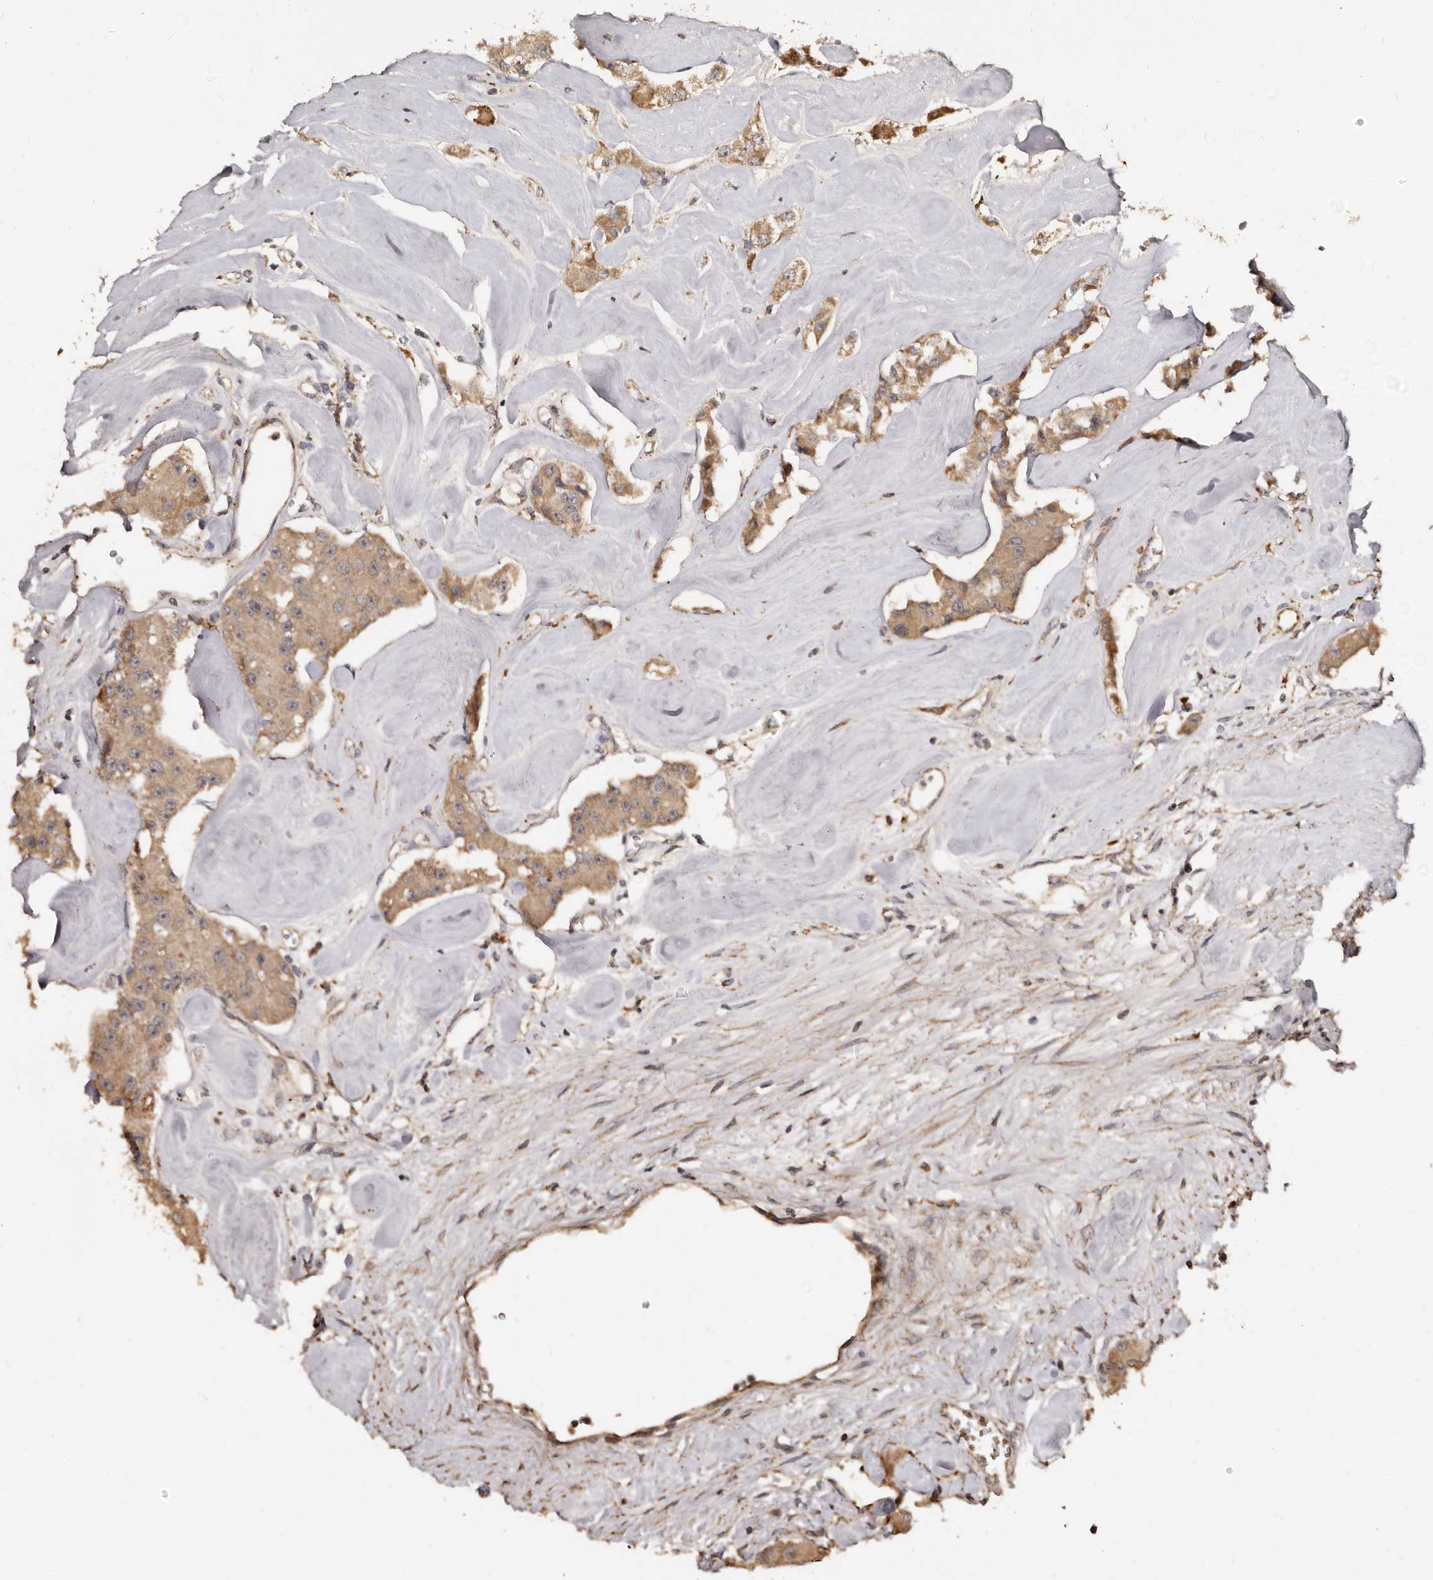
{"staining": {"intensity": "moderate", "quantity": ">75%", "location": "cytoplasmic/membranous"}, "tissue": "carcinoid", "cell_type": "Tumor cells", "image_type": "cancer", "snomed": [{"axis": "morphology", "description": "Carcinoid, malignant, NOS"}, {"axis": "topography", "description": "Pancreas"}], "caption": "Immunohistochemical staining of human malignant carcinoid displays medium levels of moderate cytoplasmic/membranous protein staining in approximately >75% of tumor cells. (IHC, brightfield microscopy, high magnification).", "gene": "AKAP7", "patient": {"sex": "male", "age": 41}}